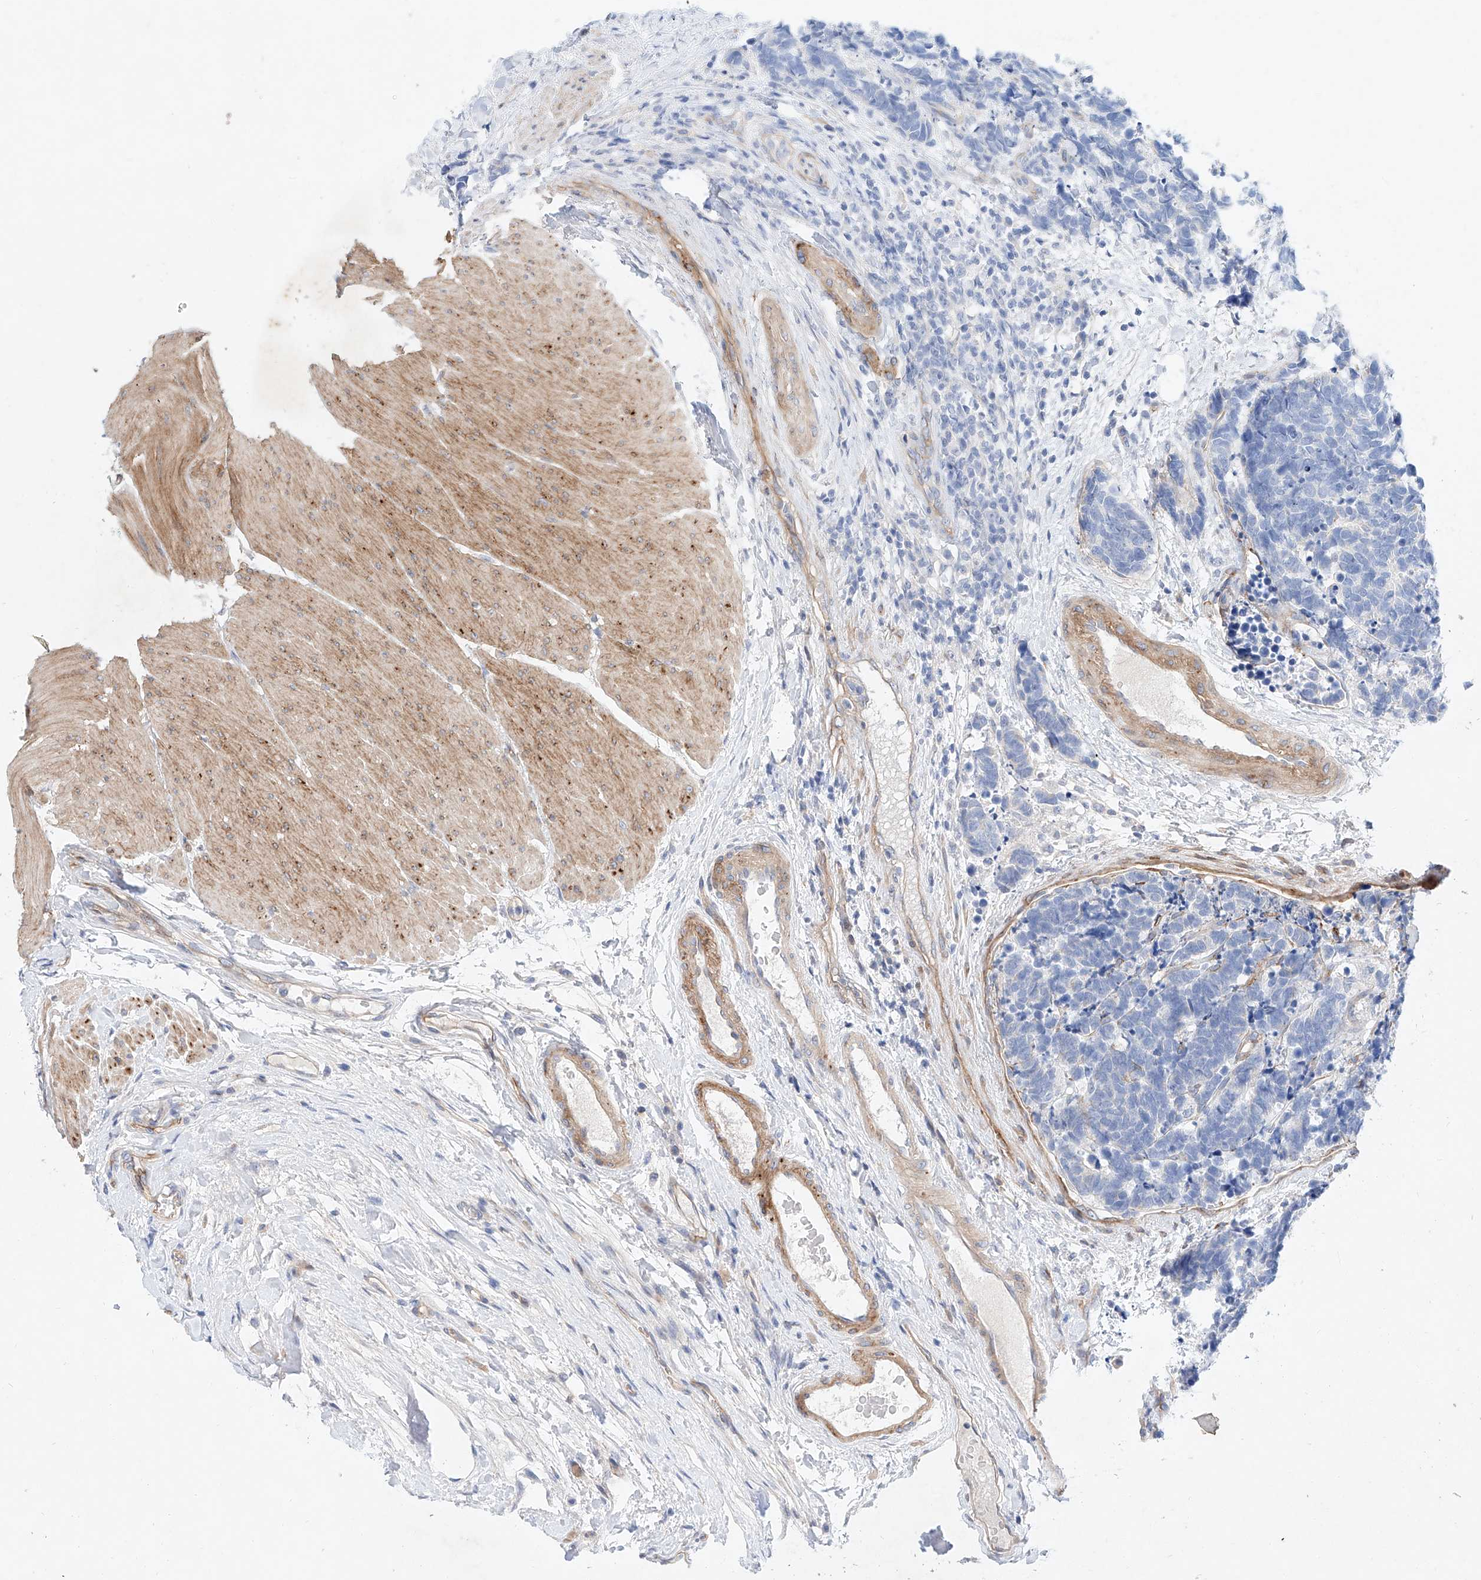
{"staining": {"intensity": "negative", "quantity": "none", "location": "none"}, "tissue": "carcinoid", "cell_type": "Tumor cells", "image_type": "cancer", "snomed": [{"axis": "morphology", "description": "Carcinoma, NOS"}, {"axis": "morphology", "description": "Carcinoid, malignant, NOS"}, {"axis": "topography", "description": "Urinary bladder"}], "caption": "A micrograph of carcinoid (malignant) stained for a protein exhibits no brown staining in tumor cells.", "gene": "SBSPON", "patient": {"sex": "male", "age": 57}}